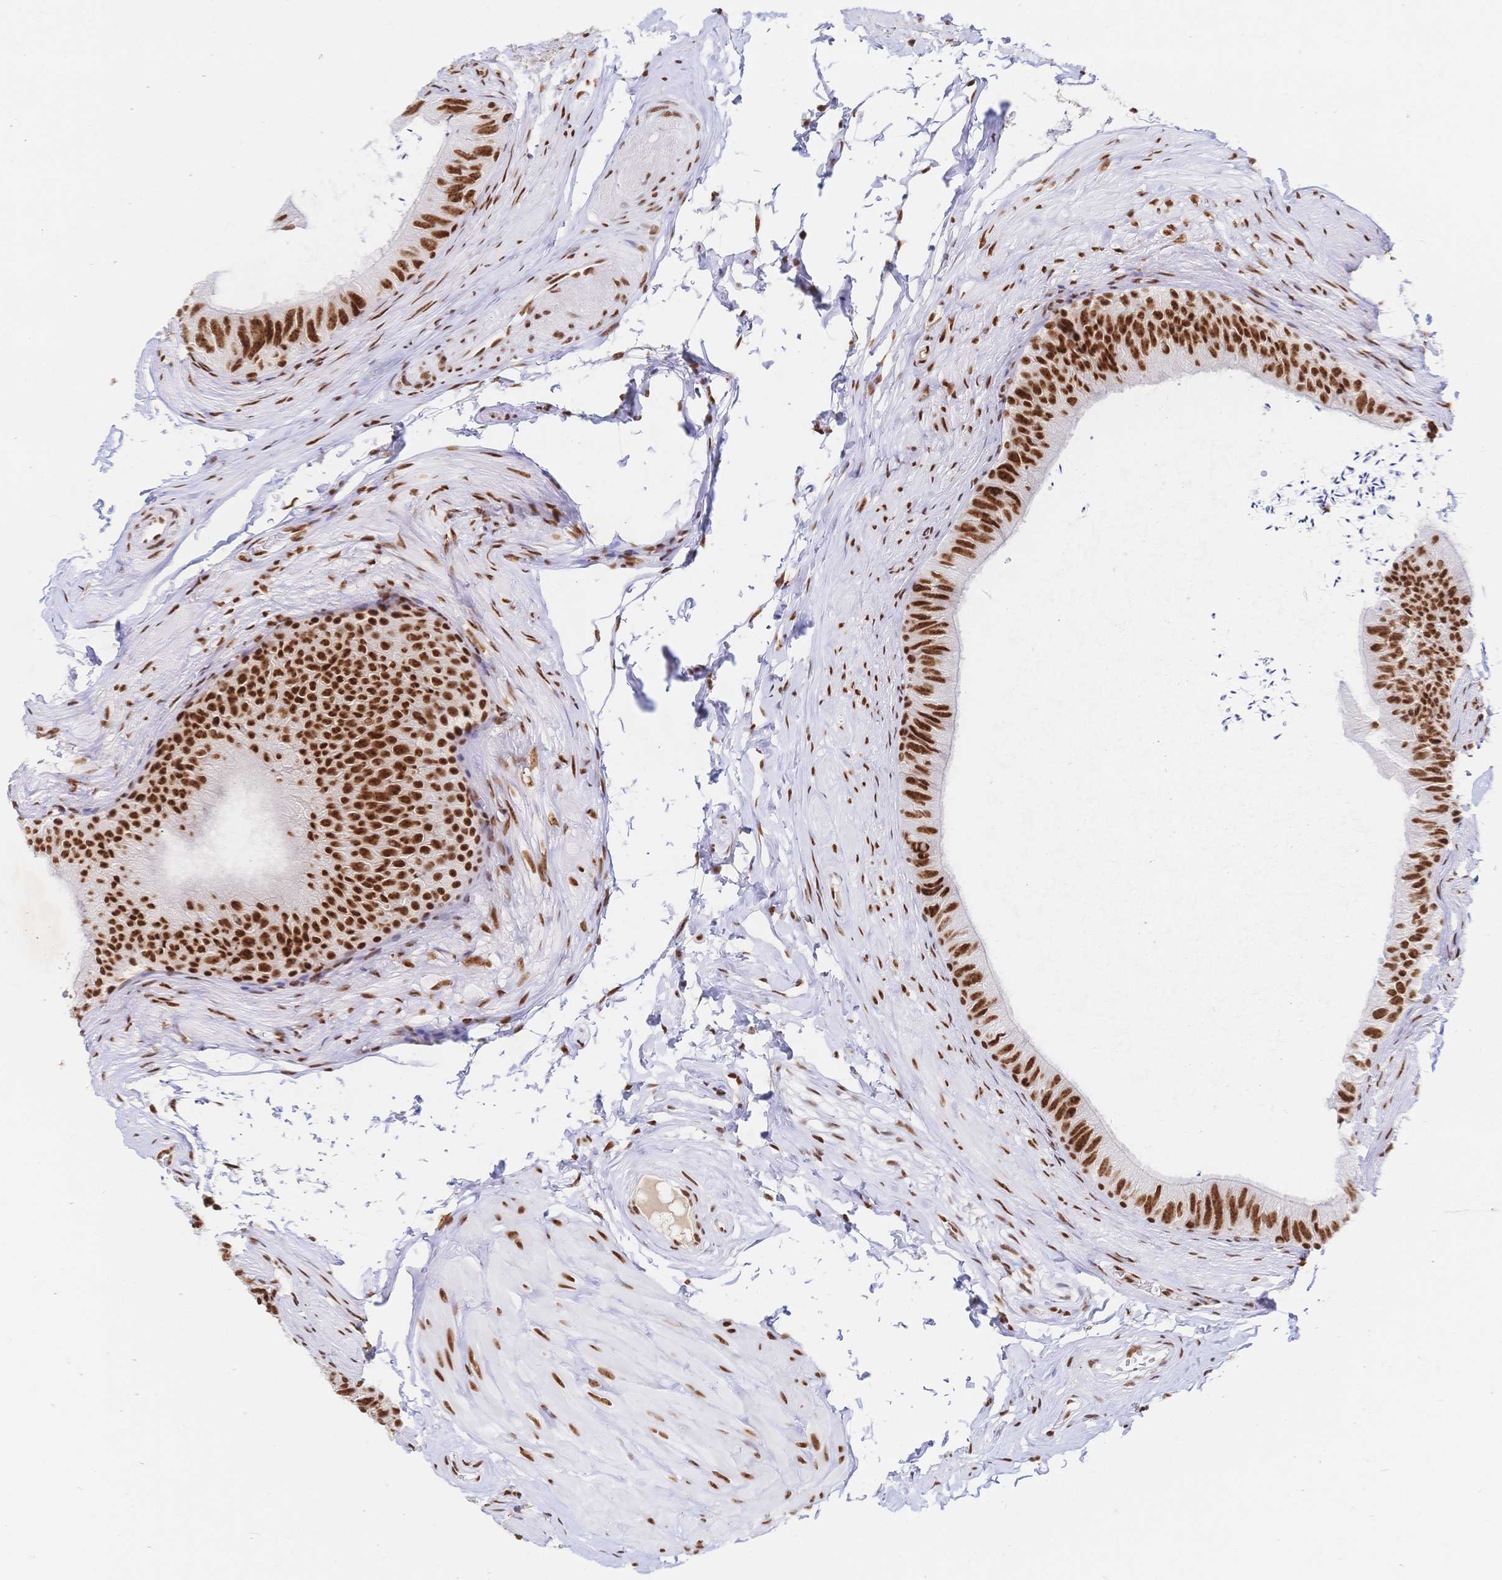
{"staining": {"intensity": "strong", "quantity": ">75%", "location": "nuclear"}, "tissue": "epididymis", "cell_type": "Glandular cells", "image_type": "normal", "snomed": [{"axis": "morphology", "description": "Normal tissue, NOS"}, {"axis": "topography", "description": "Epididymis, spermatic cord, NOS"}, {"axis": "topography", "description": "Epididymis"}, {"axis": "topography", "description": "Peripheral nerve tissue"}], "caption": "The immunohistochemical stain shows strong nuclear staining in glandular cells of unremarkable epididymis. (Brightfield microscopy of DAB IHC at high magnification).", "gene": "SRSF1", "patient": {"sex": "male", "age": 29}}